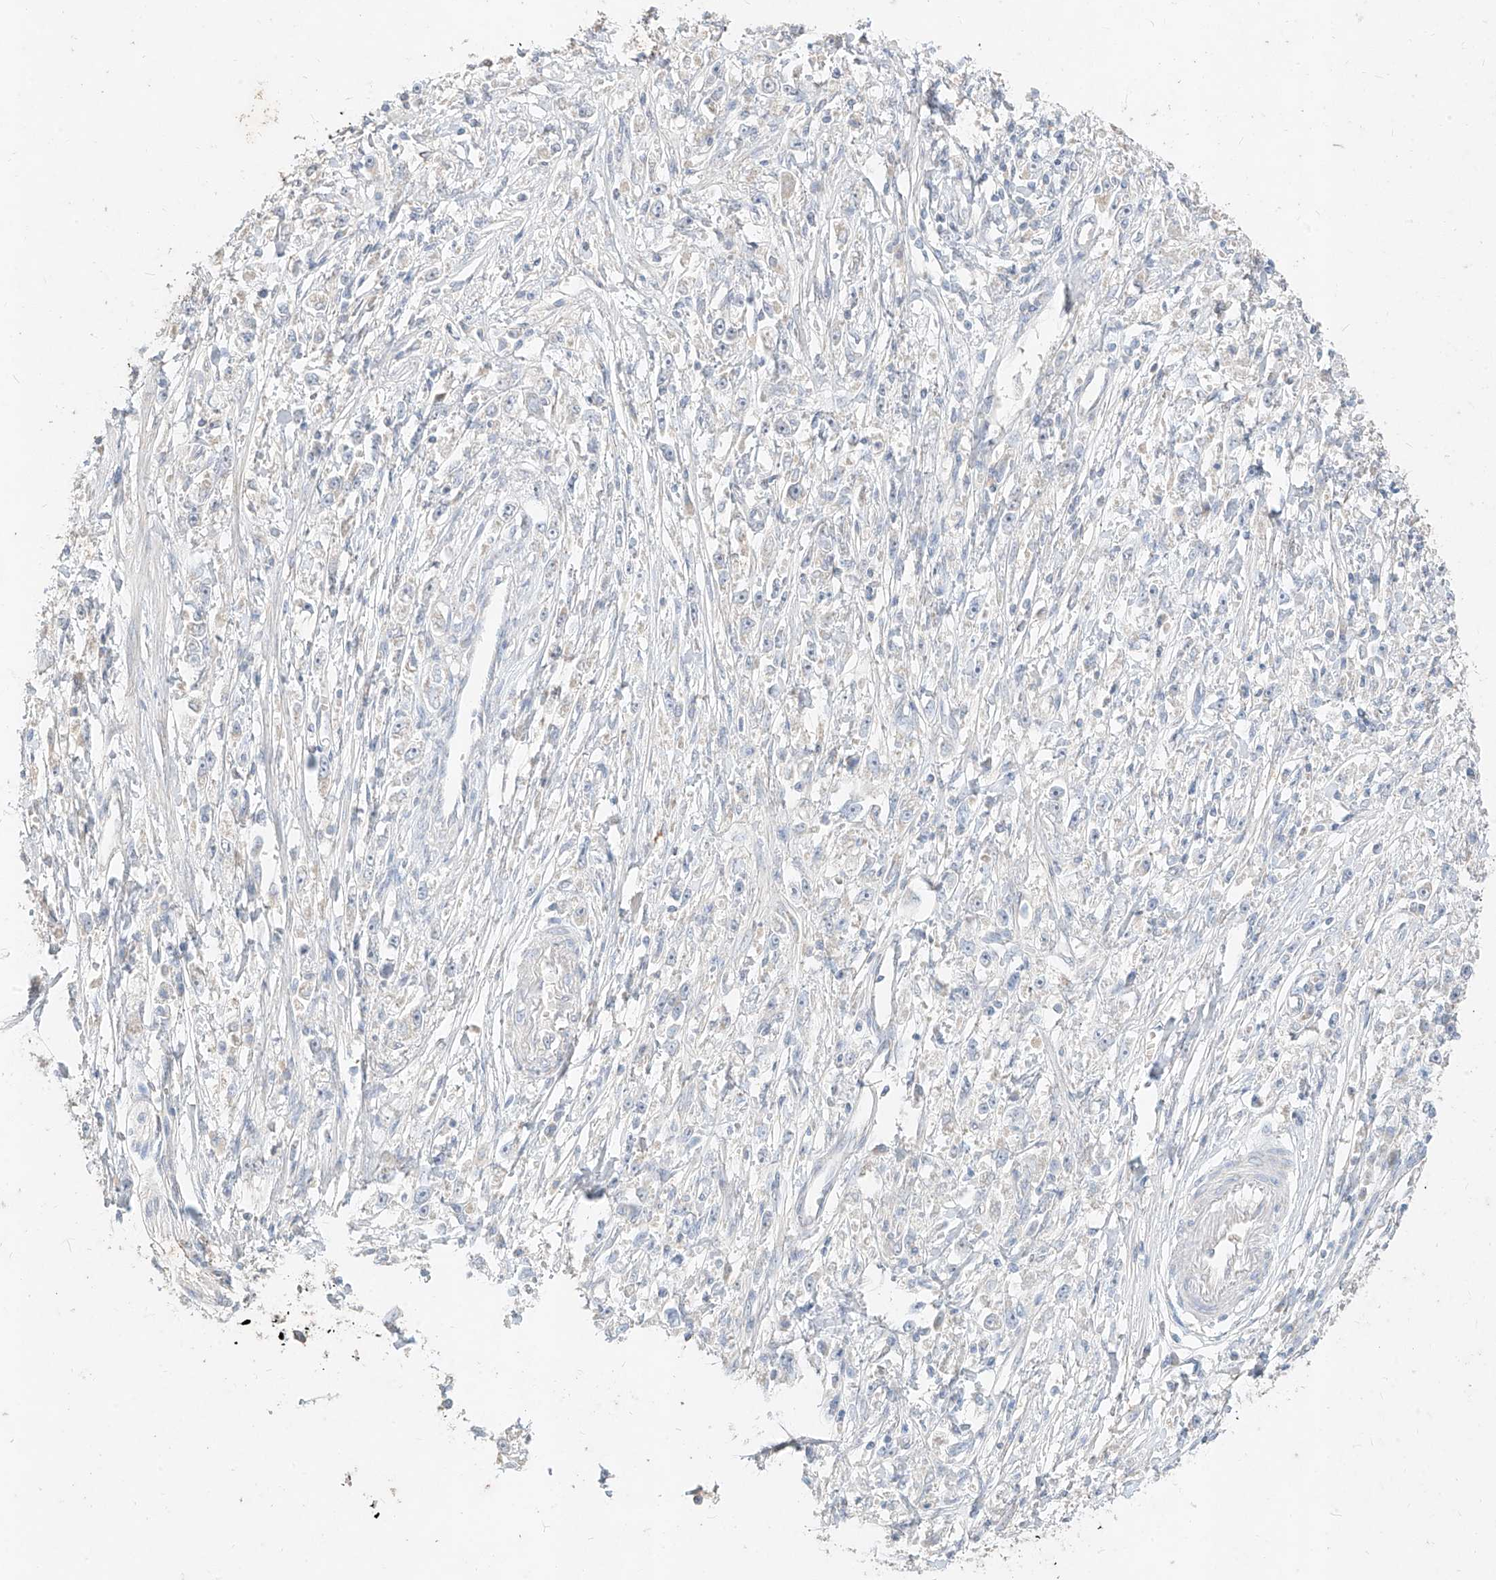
{"staining": {"intensity": "negative", "quantity": "none", "location": "none"}, "tissue": "stomach cancer", "cell_type": "Tumor cells", "image_type": "cancer", "snomed": [{"axis": "morphology", "description": "Adenocarcinoma, NOS"}, {"axis": "topography", "description": "Stomach"}], "caption": "Stomach cancer was stained to show a protein in brown. There is no significant positivity in tumor cells.", "gene": "ZZEF1", "patient": {"sex": "female", "age": 59}}